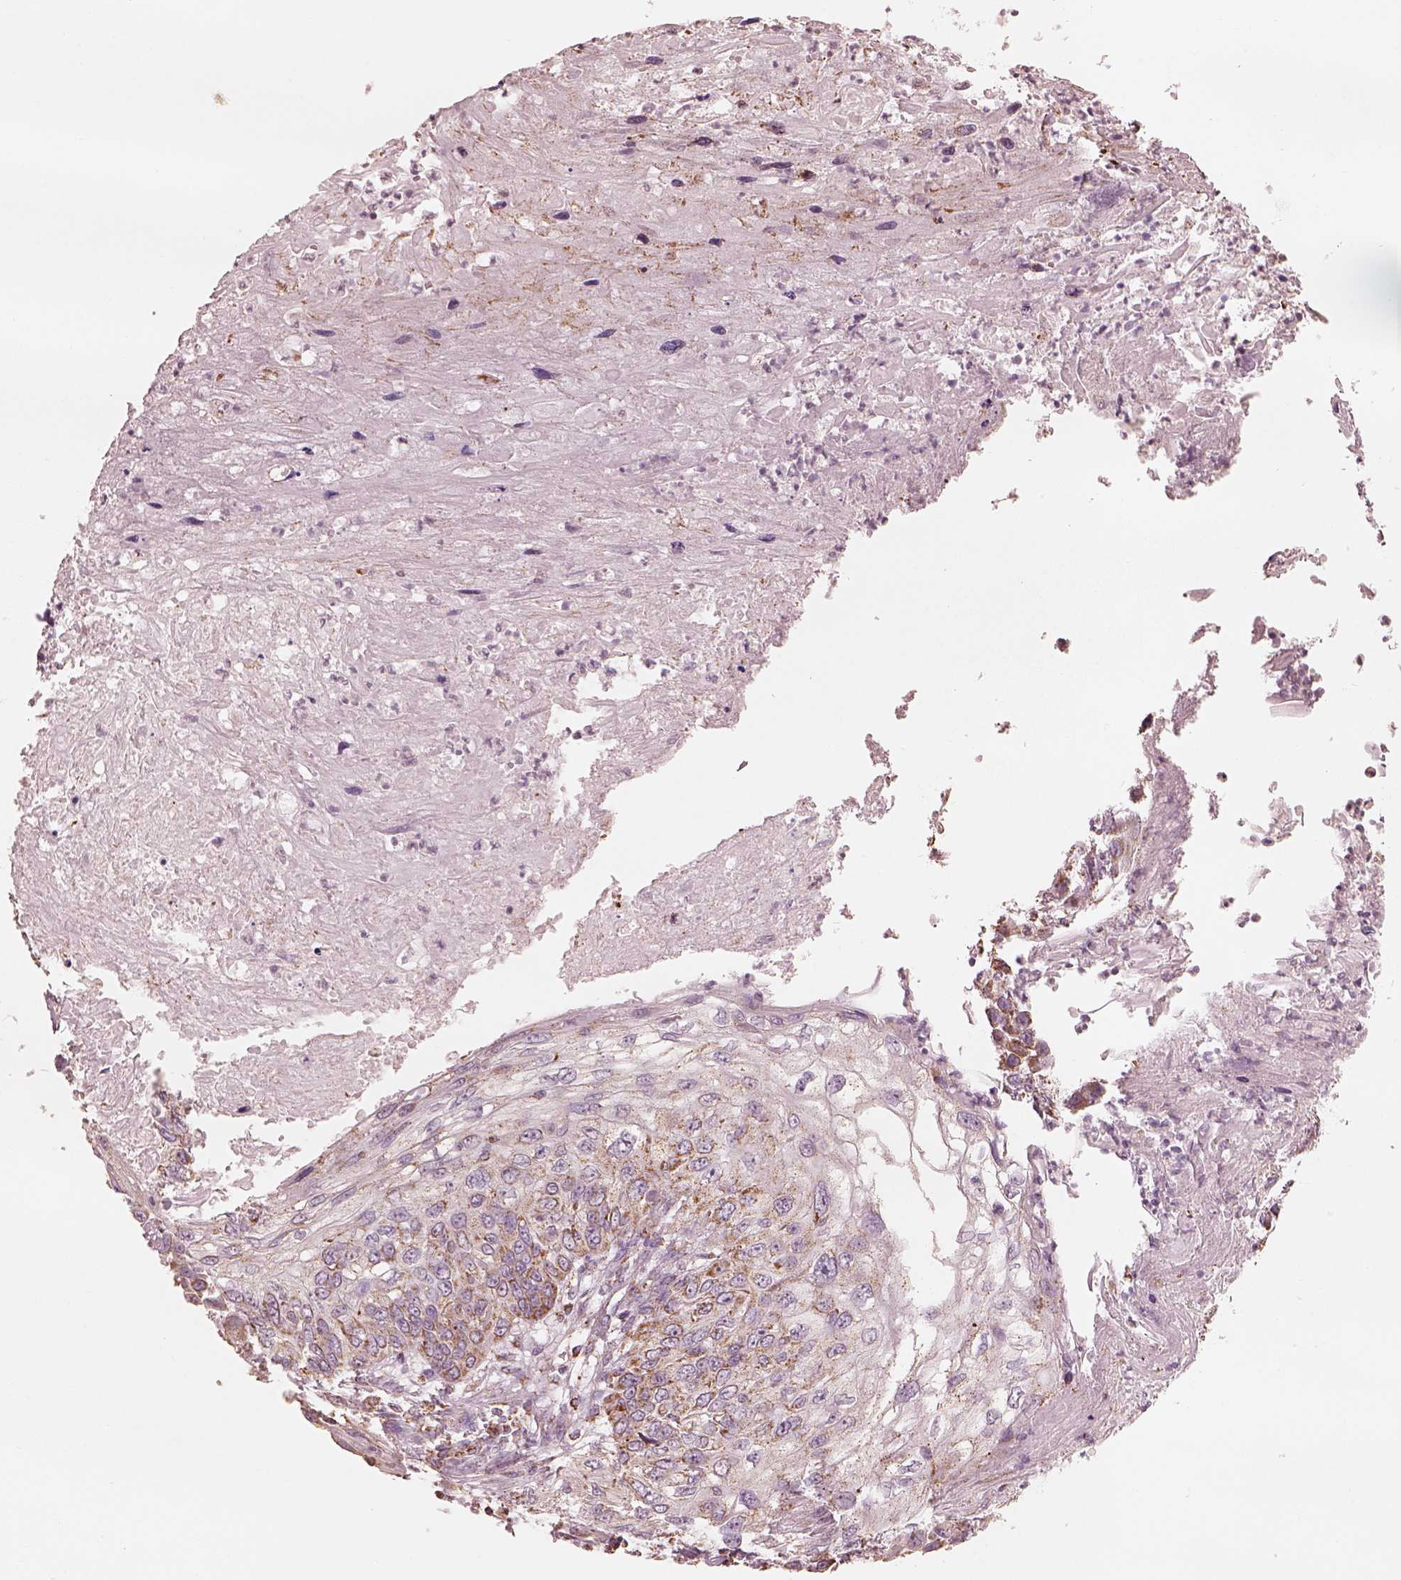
{"staining": {"intensity": "weak", "quantity": ">75%", "location": "cytoplasmic/membranous"}, "tissue": "skin cancer", "cell_type": "Tumor cells", "image_type": "cancer", "snomed": [{"axis": "morphology", "description": "Squamous cell carcinoma, NOS"}, {"axis": "topography", "description": "Skin"}], "caption": "This is an image of immunohistochemistry (IHC) staining of squamous cell carcinoma (skin), which shows weak expression in the cytoplasmic/membranous of tumor cells.", "gene": "ENTPD6", "patient": {"sex": "male", "age": 92}}